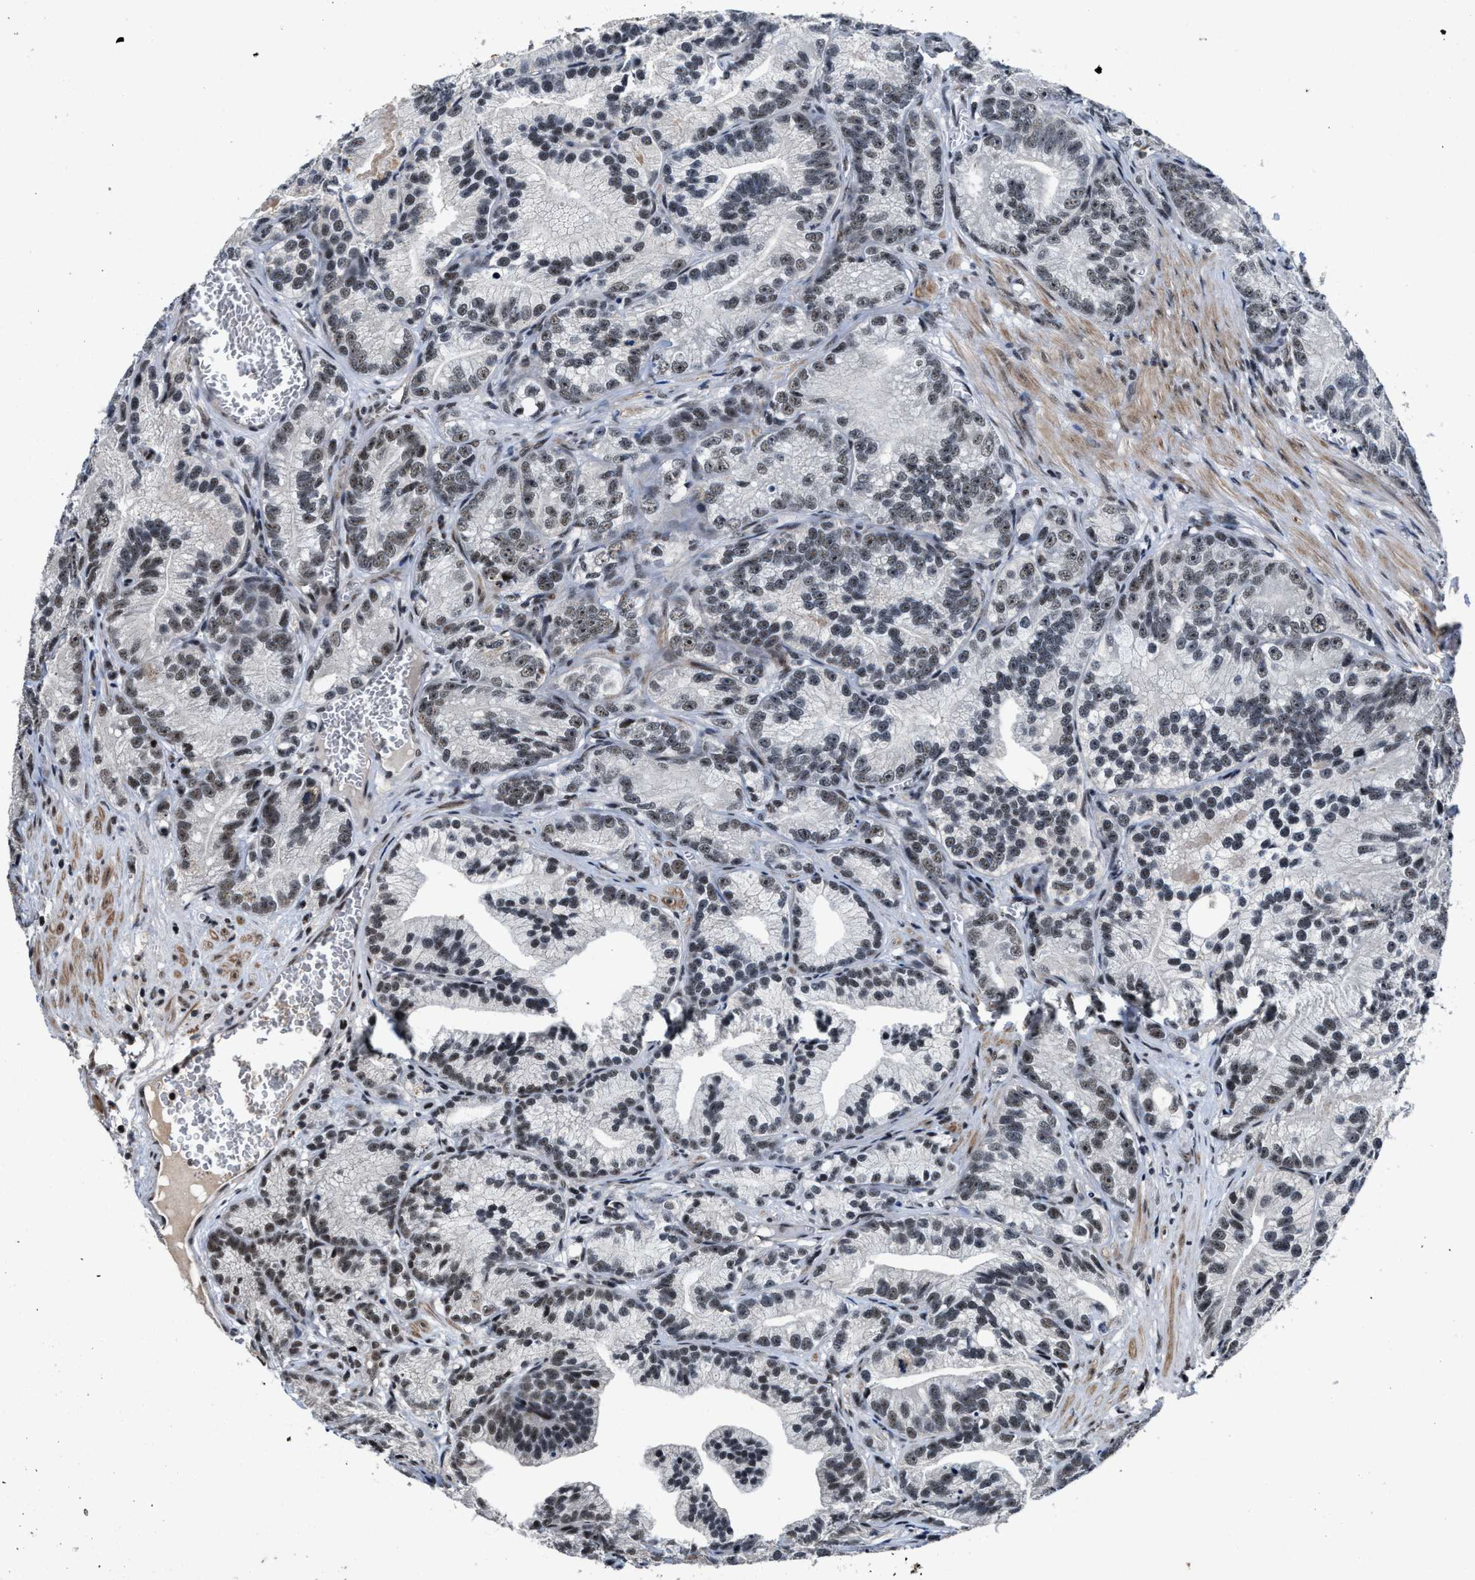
{"staining": {"intensity": "weak", "quantity": ">75%", "location": "nuclear"}, "tissue": "prostate cancer", "cell_type": "Tumor cells", "image_type": "cancer", "snomed": [{"axis": "morphology", "description": "Adenocarcinoma, Low grade"}, {"axis": "topography", "description": "Prostate"}], "caption": "Immunohistochemistry (IHC) micrograph of neoplastic tissue: prostate cancer (adenocarcinoma (low-grade)) stained using IHC demonstrates low levels of weak protein expression localized specifically in the nuclear of tumor cells, appearing as a nuclear brown color.", "gene": "ZNF233", "patient": {"sex": "male", "age": 89}}